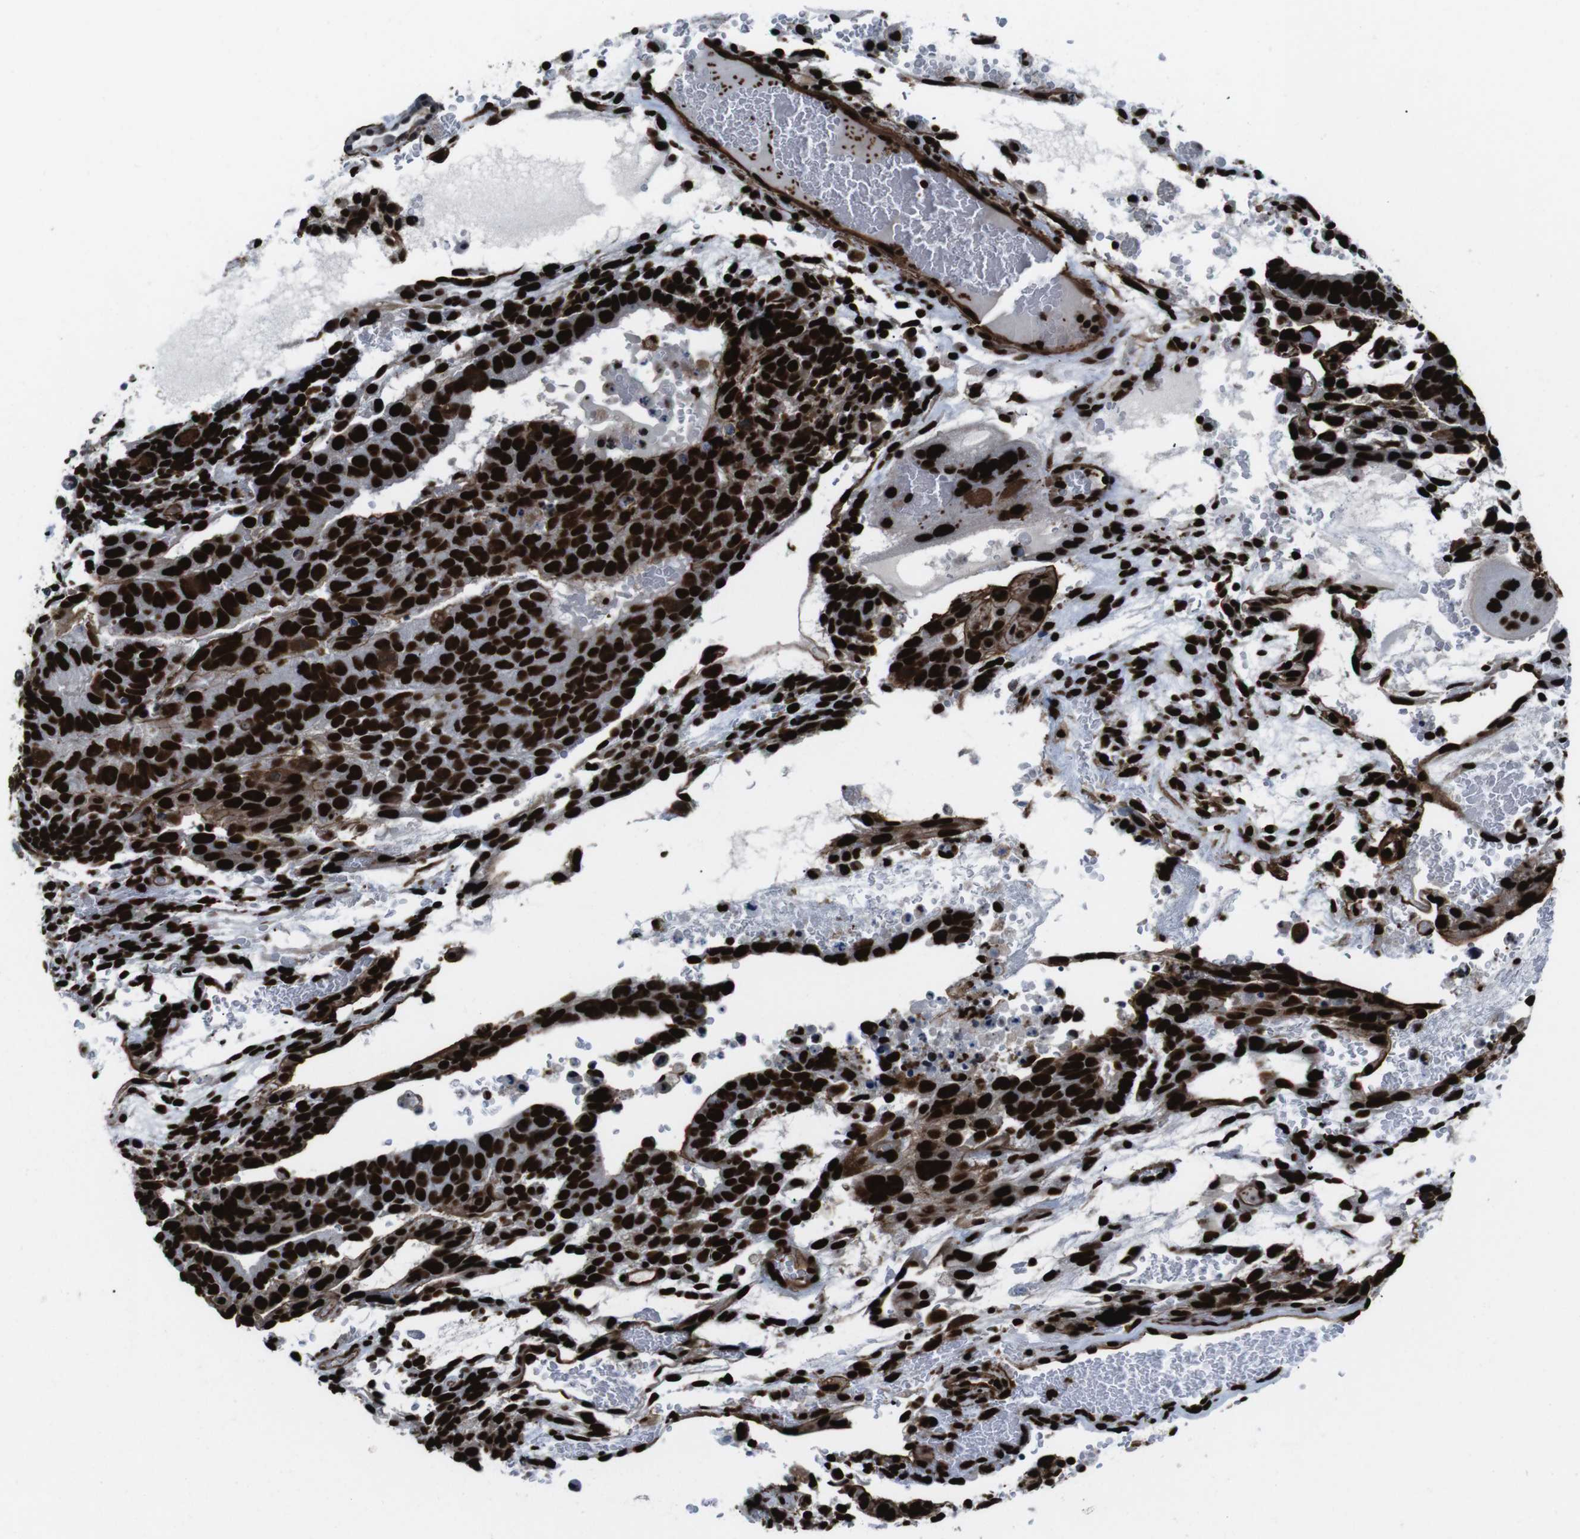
{"staining": {"intensity": "strong", "quantity": ">75%", "location": "nuclear"}, "tissue": "testis cancer", "cell_type": "Tumor cells", "image_type": "cancer", "snomed": [{"axis": "morphology", "description": "Seminoma, NOS"}, {"axis": "morphology", "description": "Carcinoma, Embryonal, NOS"}, {"axis": "topography", "description": "Testis"}], "caption": "Strong nuclear staining is identified in approximately >75% of tumor cells in testis cancer.", "gene": "HNRNPU", "patient": {"sex": "male", "age": 52}}